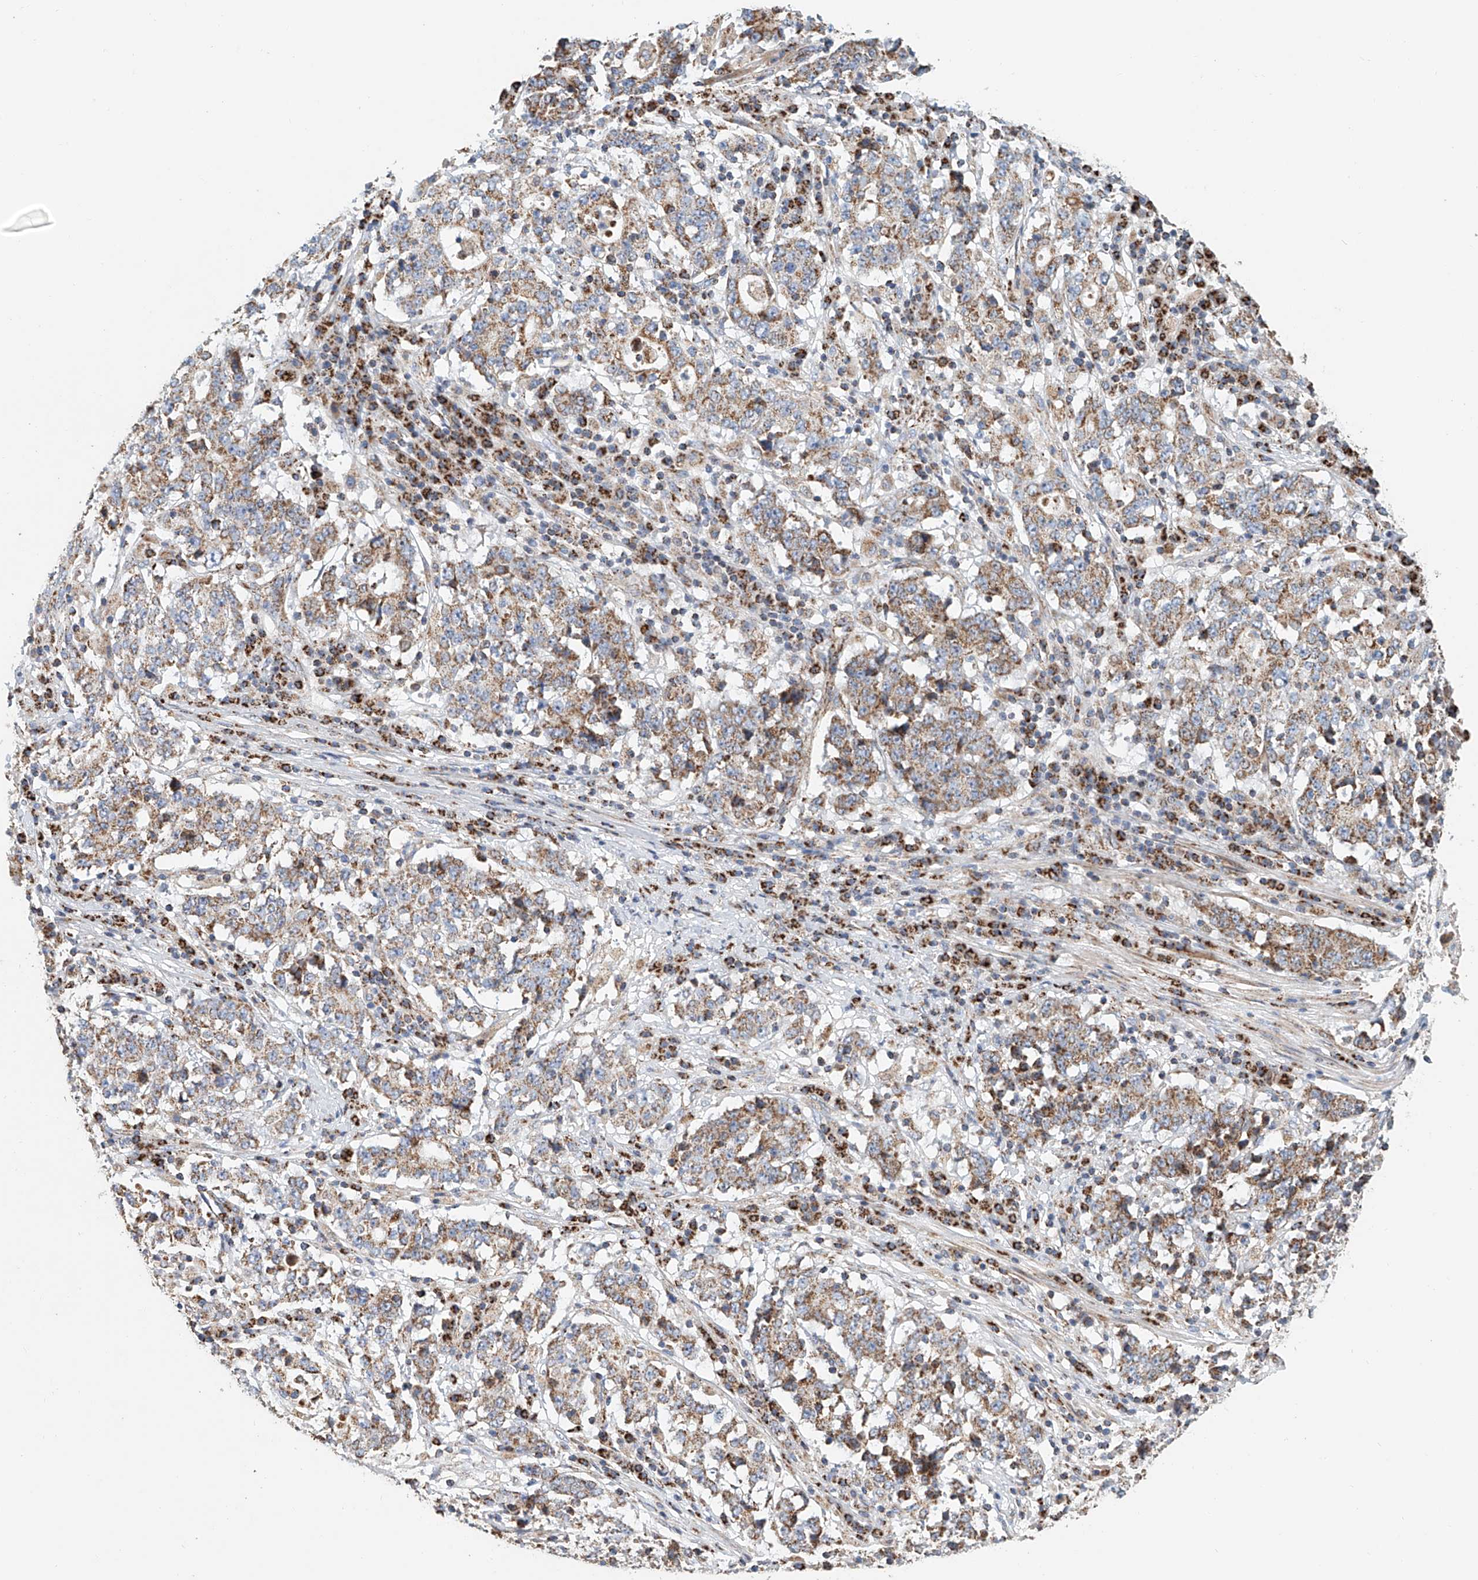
{"staining": {"intensity": "moderate", "quantity": ">75%", "location": "cytoplasmic/membranous"}, "tissue": "stomach cancer", "cell_type": "Tumor cells", "image_type": "cancer", "snomed": [{"axis": "morphology", "description": "Adenocarcinoma, NOS"}, {"axis": "topography", "description": "Stomach"}], "caption": "This photomicrograph exhibits IHC staining of human stomach adenocarcinoma, with medium moderate cytoplasmic/membranous expression in about >75% of tumor cells.", "gene": "MCL1", "patient": {"sex": "male", "age": 59}}